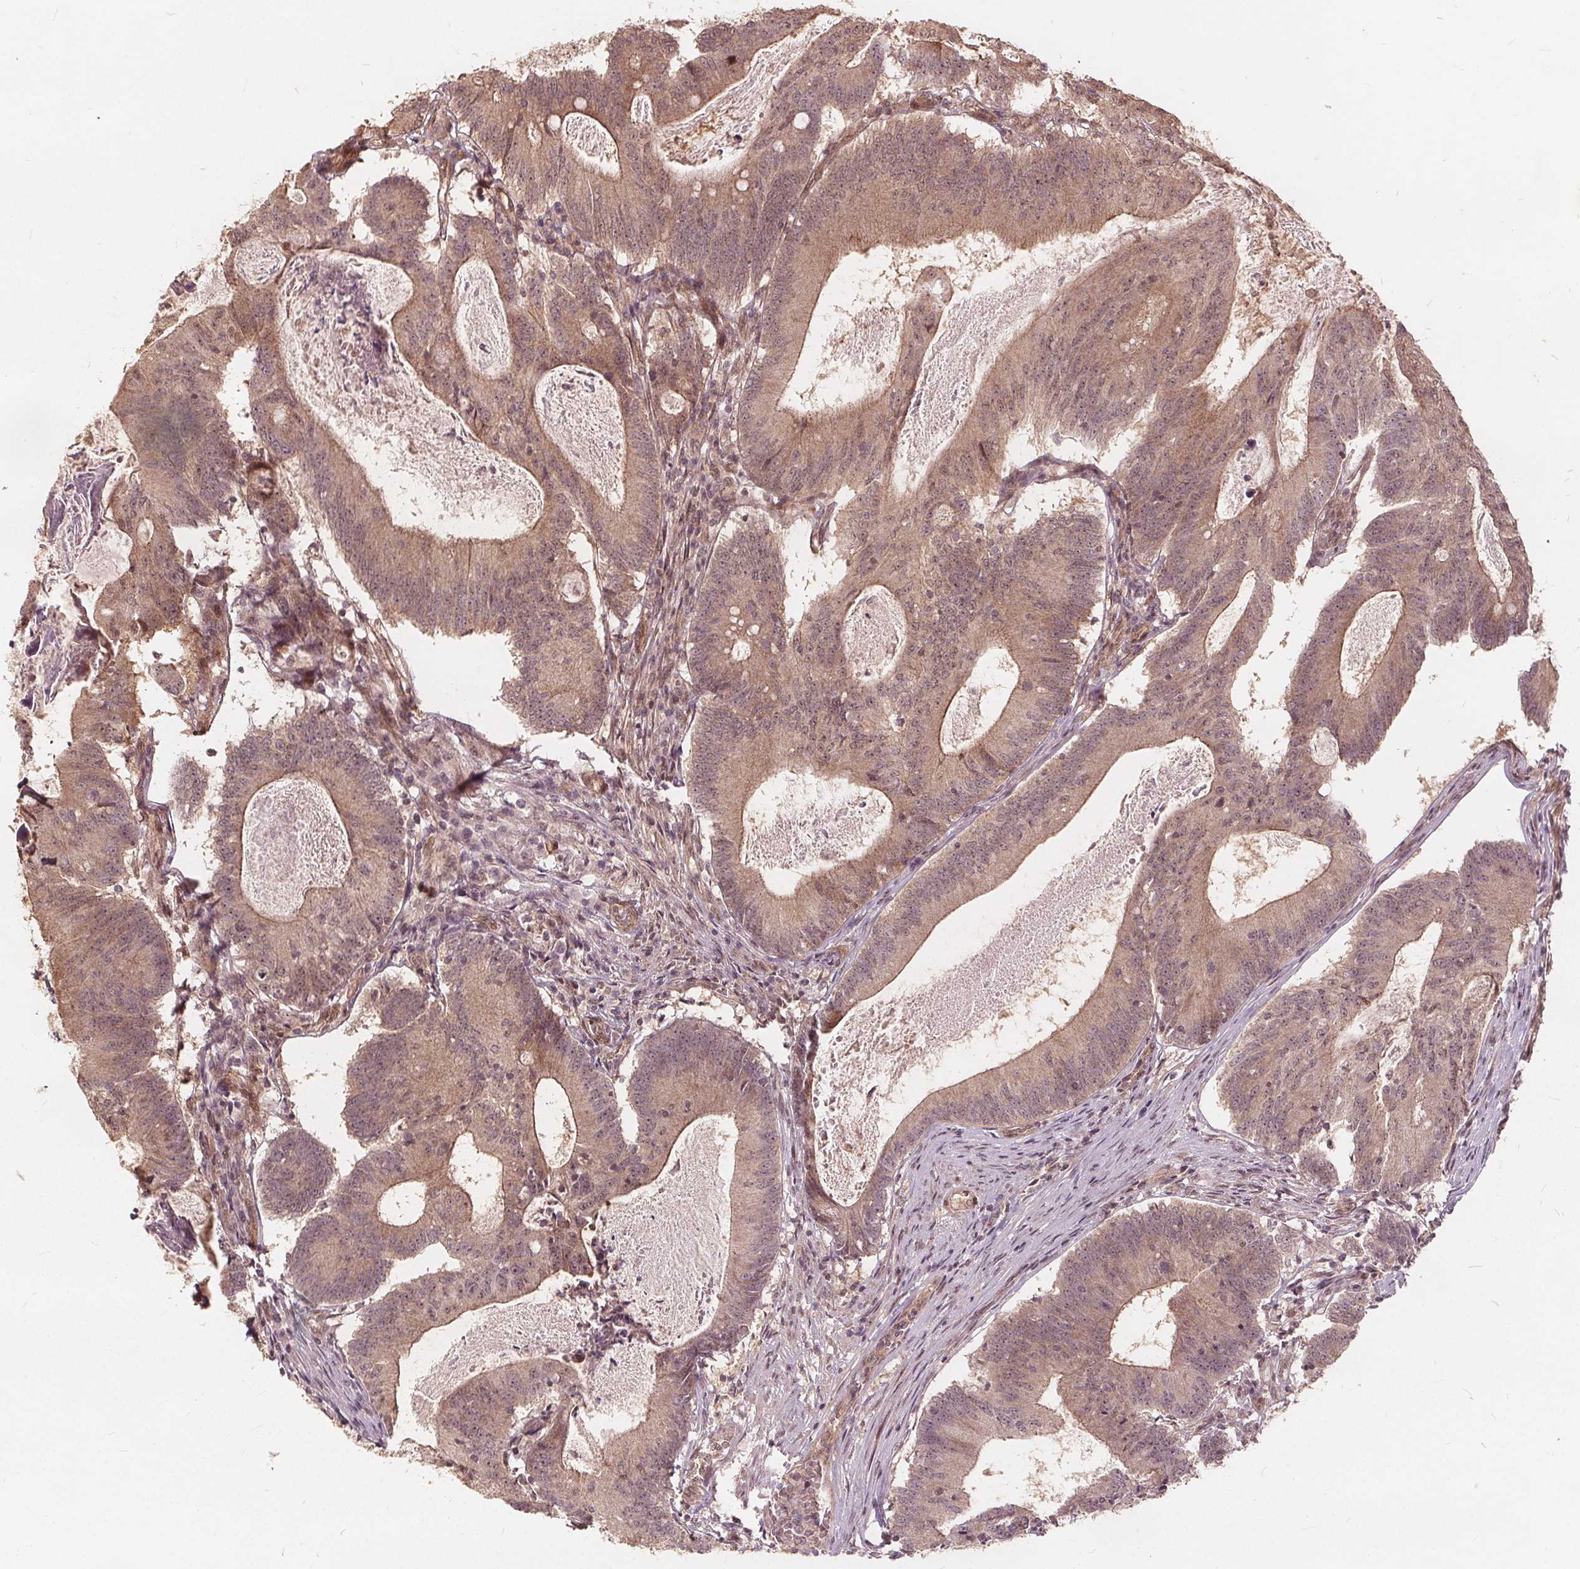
{"staining": {"intensity": "moderate", "quantity": ">75%", "location": "cytoplasmic/membranous"}, "tissue": "colorectal cancer", "cell_type": "Tumor cells", "image_type": "cancer", "snomed": [{"axis": "morphology", "description": "Adenocarcinoma, NOS"}, {"axis": "topography", "description": "Colon"}], "caption": "An immunohistochemistry image of tumor tissue is shown. Protein staining in brown labels moderate cytoplasmic/membranous positivity in adenocarcinoma (colorectal) within tumor cells.", "gene": "PPP1CB", "patient": {"sex": "female", "age": 70}}